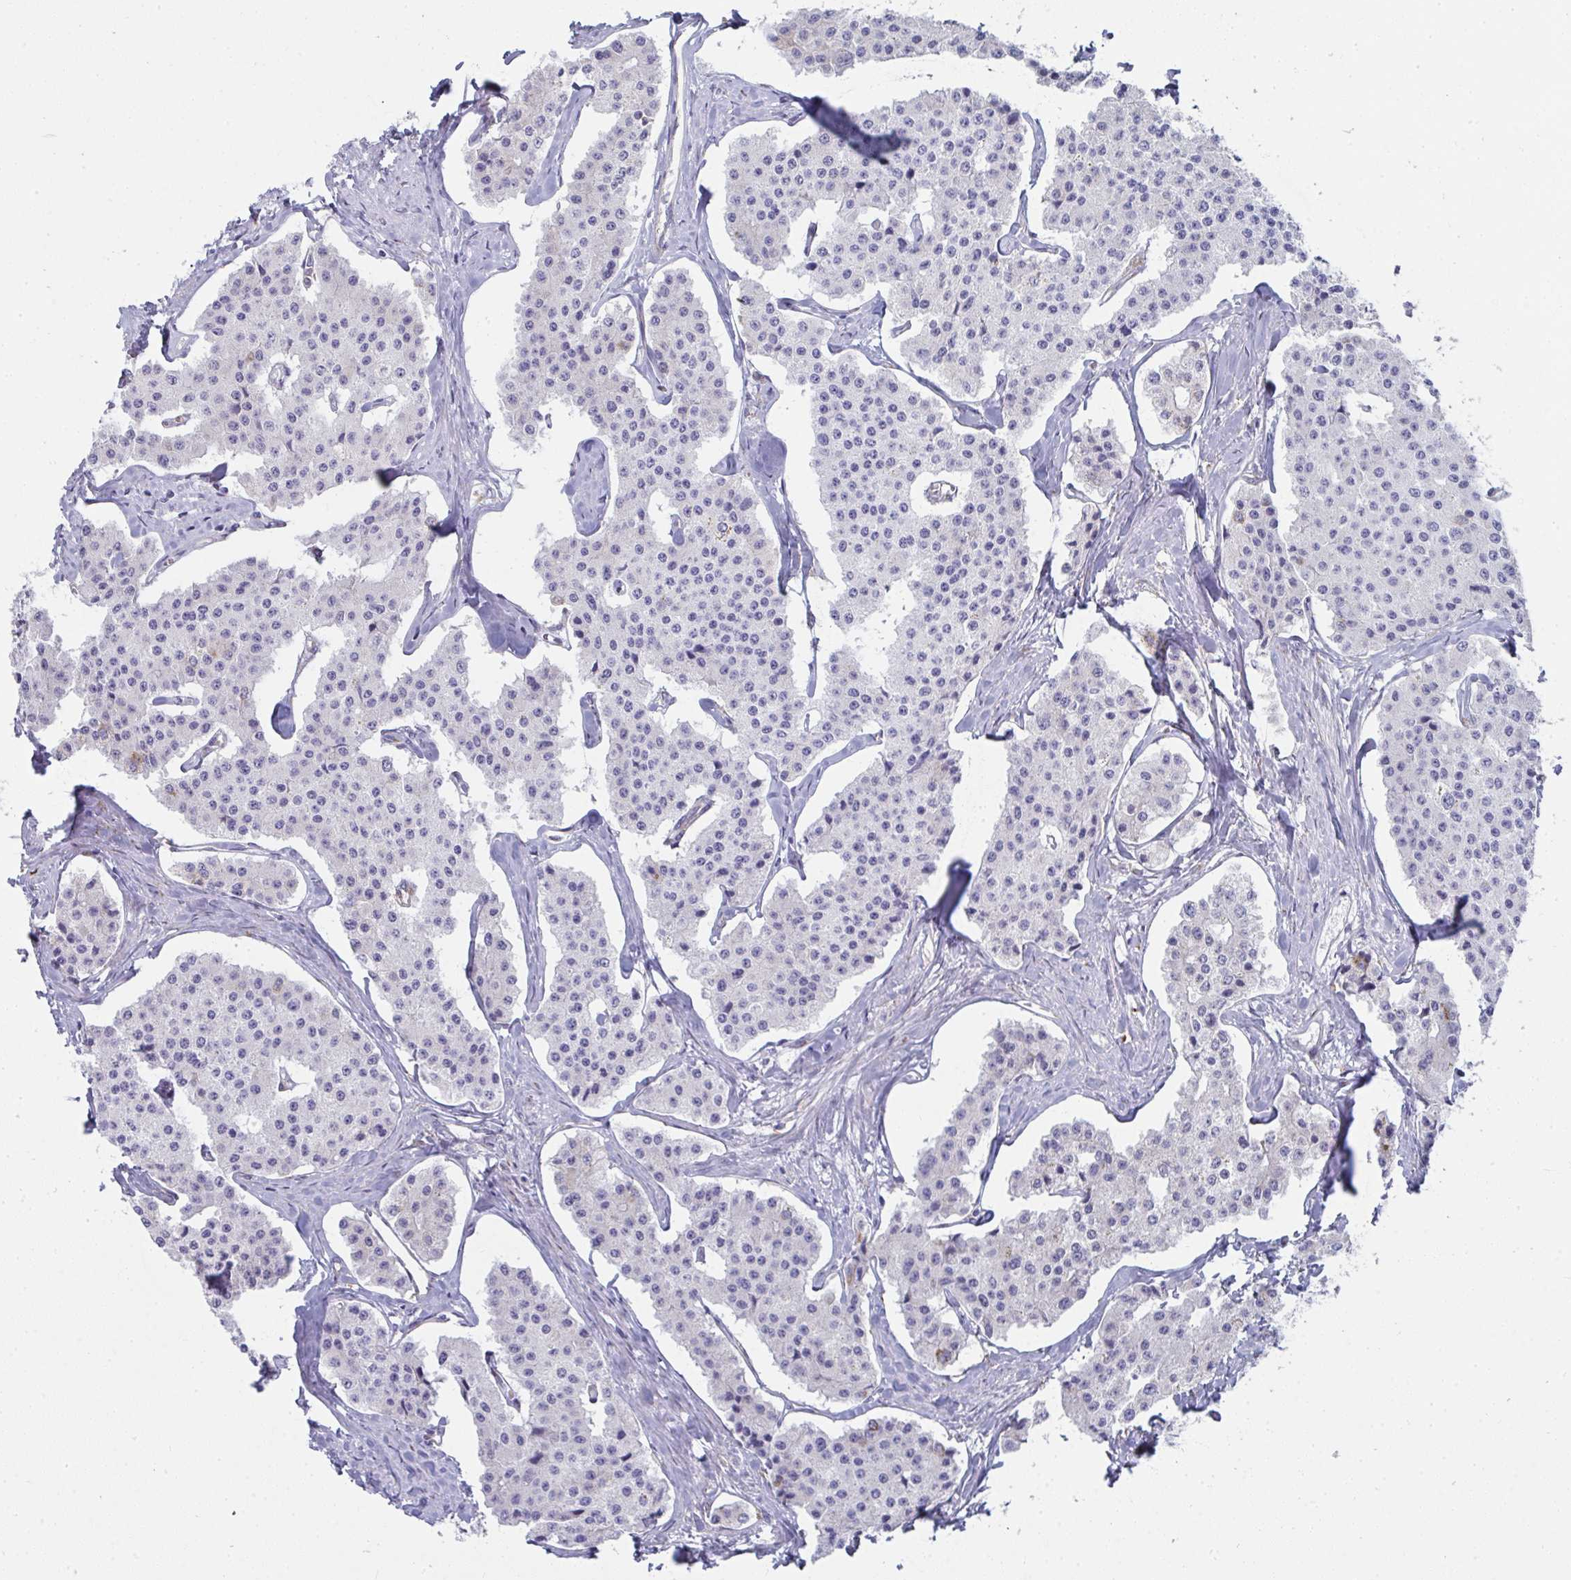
{"staining": {"intensity": "moderate", "quantity": "<25%", "location": "cytoplasmic/membranous"}, "tissue": "carcinoid", "cell_type": "Tumor cells", "image_type": "cancer", "snomed": [{"axis": "morphology", "description": "Carcinoid, malignant, NOS"}, {"axis": "topography", "description": "Small intestine"}], "caption": "Brown immunohistochemical staining in human carcinoid reveals moderate cytoplasmic/membranous staining in about <25% of tumor cells.", "gene": "SHROOM1", "patient": {"sex": "female", "age": 65}}